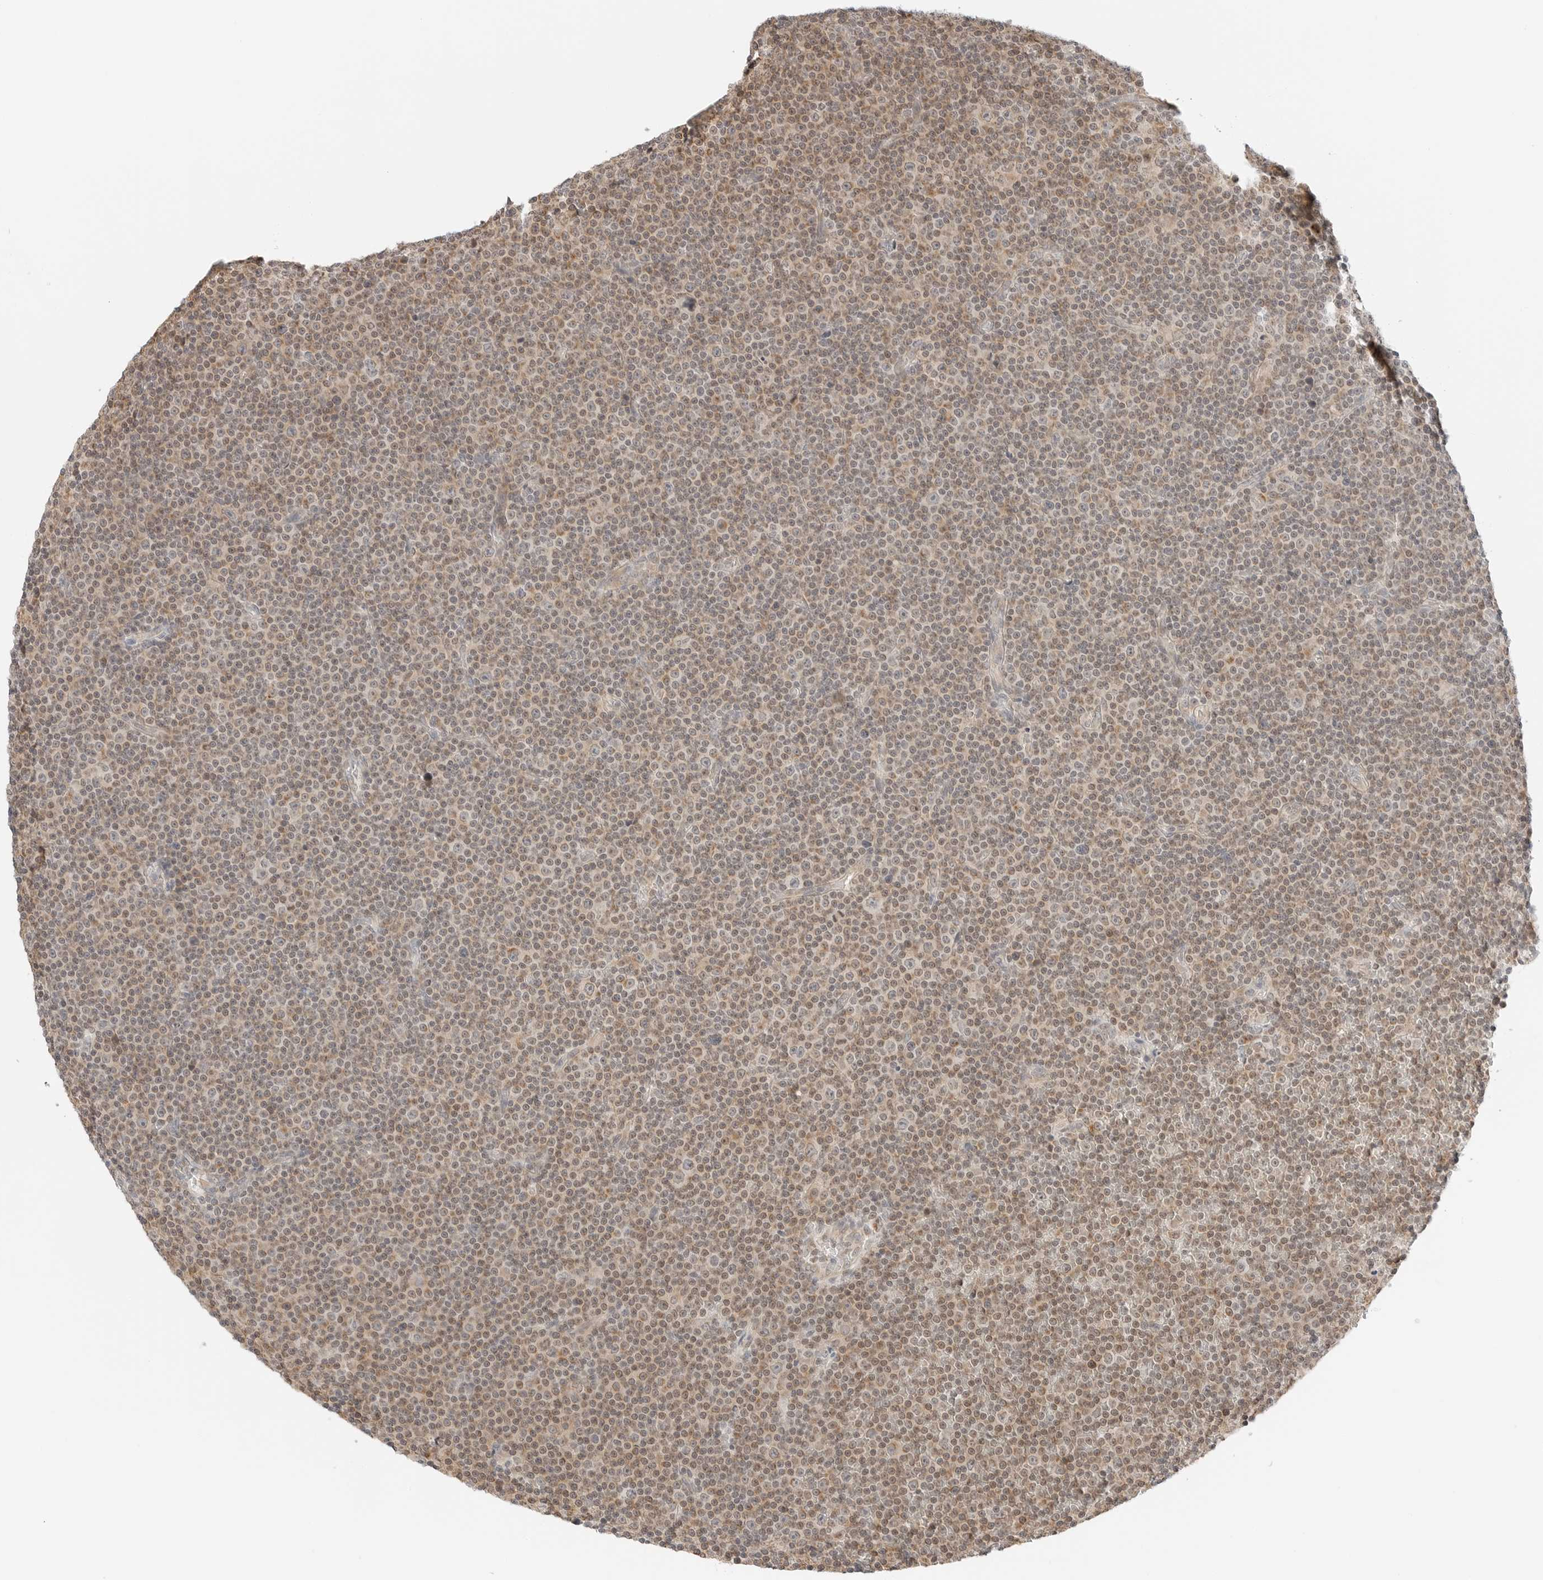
{"staining": {"intensity": "moderate", "quantity": "<25%", "location": "cytoplasmic/membranous,nuclear"}, "tissue": "lymphoma", "cell_type": "Tumor cells", "image_type": "cancer", "snomed": [{"axis": "morphology", "description": "Malignant lymphoma, non-Hodgkin's type, Low grade"}, {"axis": "topography", "description": "Lymph node"}], "caption": "IHC histopathology image of low-grade malignant lymphoma, non-Hodgkin's type stained for a protein (brown), which demonstrates low levels of moderate cytoplasmic/membranous and nuclear expression in approximately <25% of tumor cells.", "gene": "IQCC", "patient": {"sex": "female", "age": 67}}